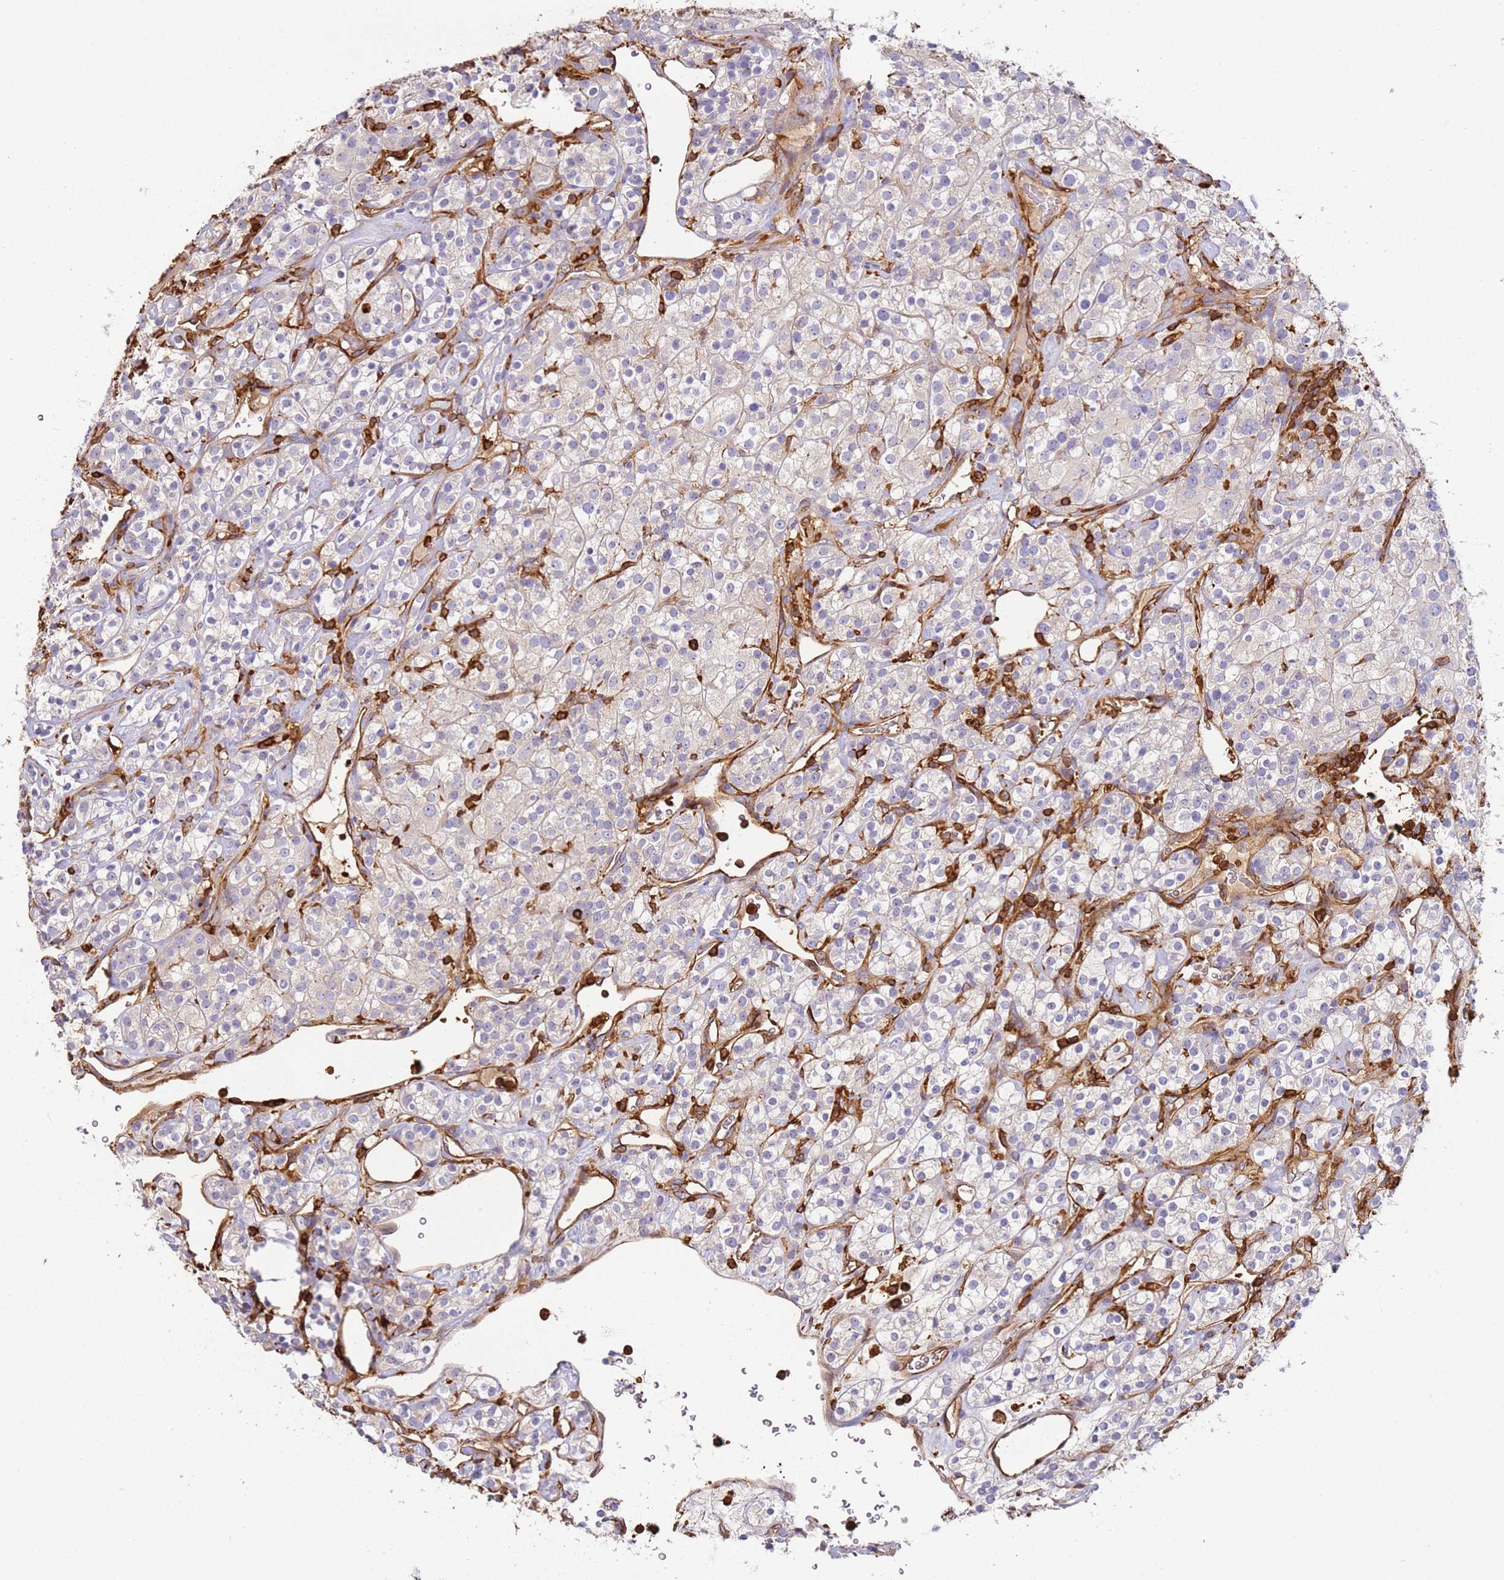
{"staining": {"intensity": "negative", "quantity": "none", "location": "none"}, "tissue": "renal cancer", "cell_type": "Tumor cells", "image_type": "cancer", "snomed": [{"axis": "morphology", "description": "Adenocarcinoma, NOS"}, {"axis": "topography", "description": "Kidney"}], "caption": "DAB immunohistochemical staining of adenocarcinoma (renal) exhibits no significant expression in tumor cells.", "gene": "OR6P1", "patient": {"sex": "male", "age": 77}}